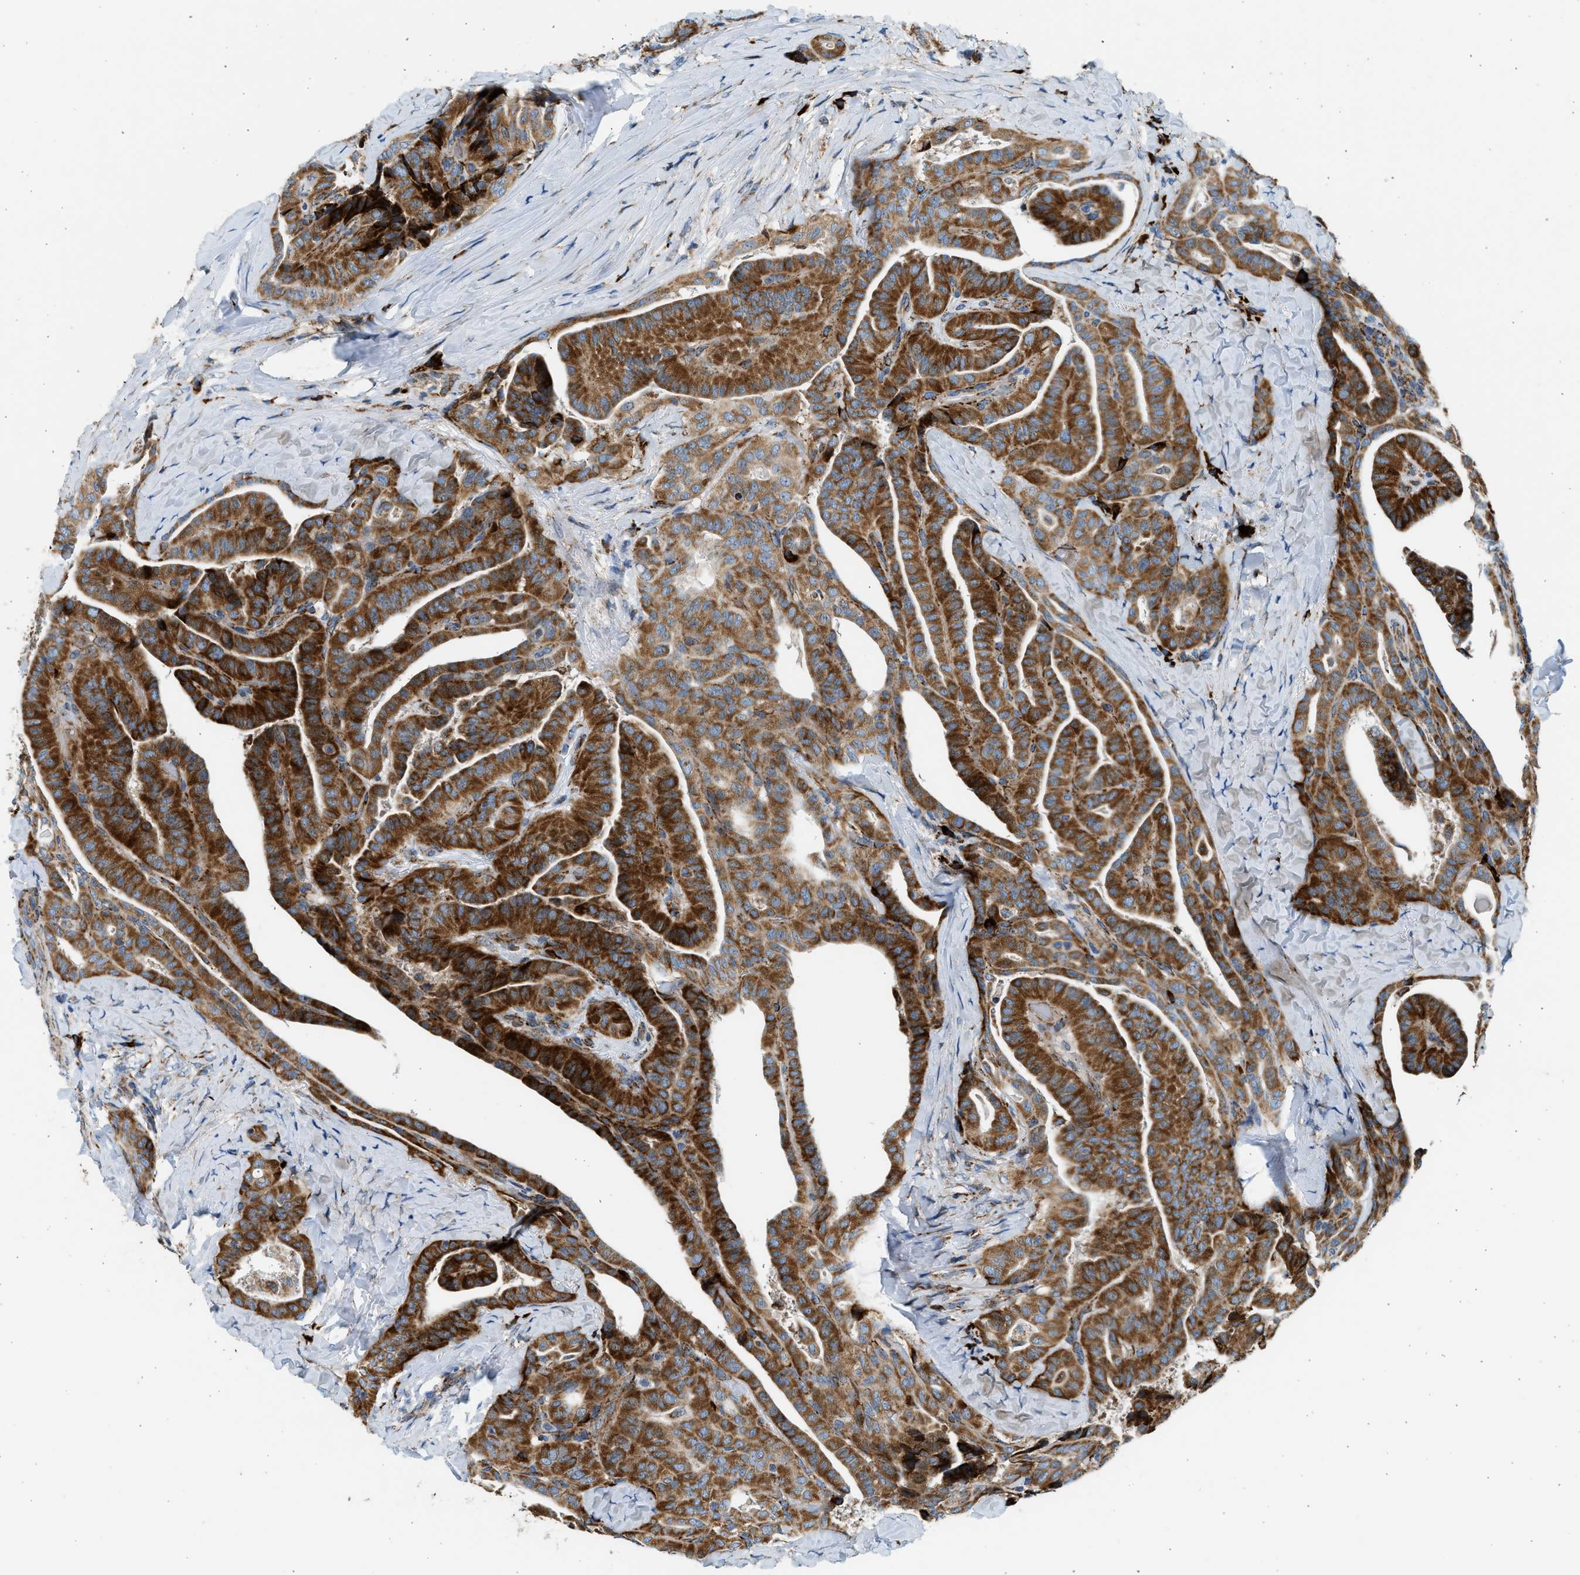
{"staining": {"intensity": "strong", "quantity": ">75%", "location": "cytoplasmic/membranous"}, "tissue": "thyroid cancer", "cell_type": "Tumor cells", "image_type": "cancer", "snomed": [{"axis": "morphology", "description": "Papillary adenocarcinoma, NOS"}, {"axis": "topography", "description": "Thyroid gland"}], "caption": "This is a photomicrograph of IHC staining of thyroid cancer (papillary adenocarcinoma), which shows strong expression in the cytoplasmic/membranous of tumor cells.", "gene": "KCNMB3", "patient": {"sex": "male", "age": 77}}